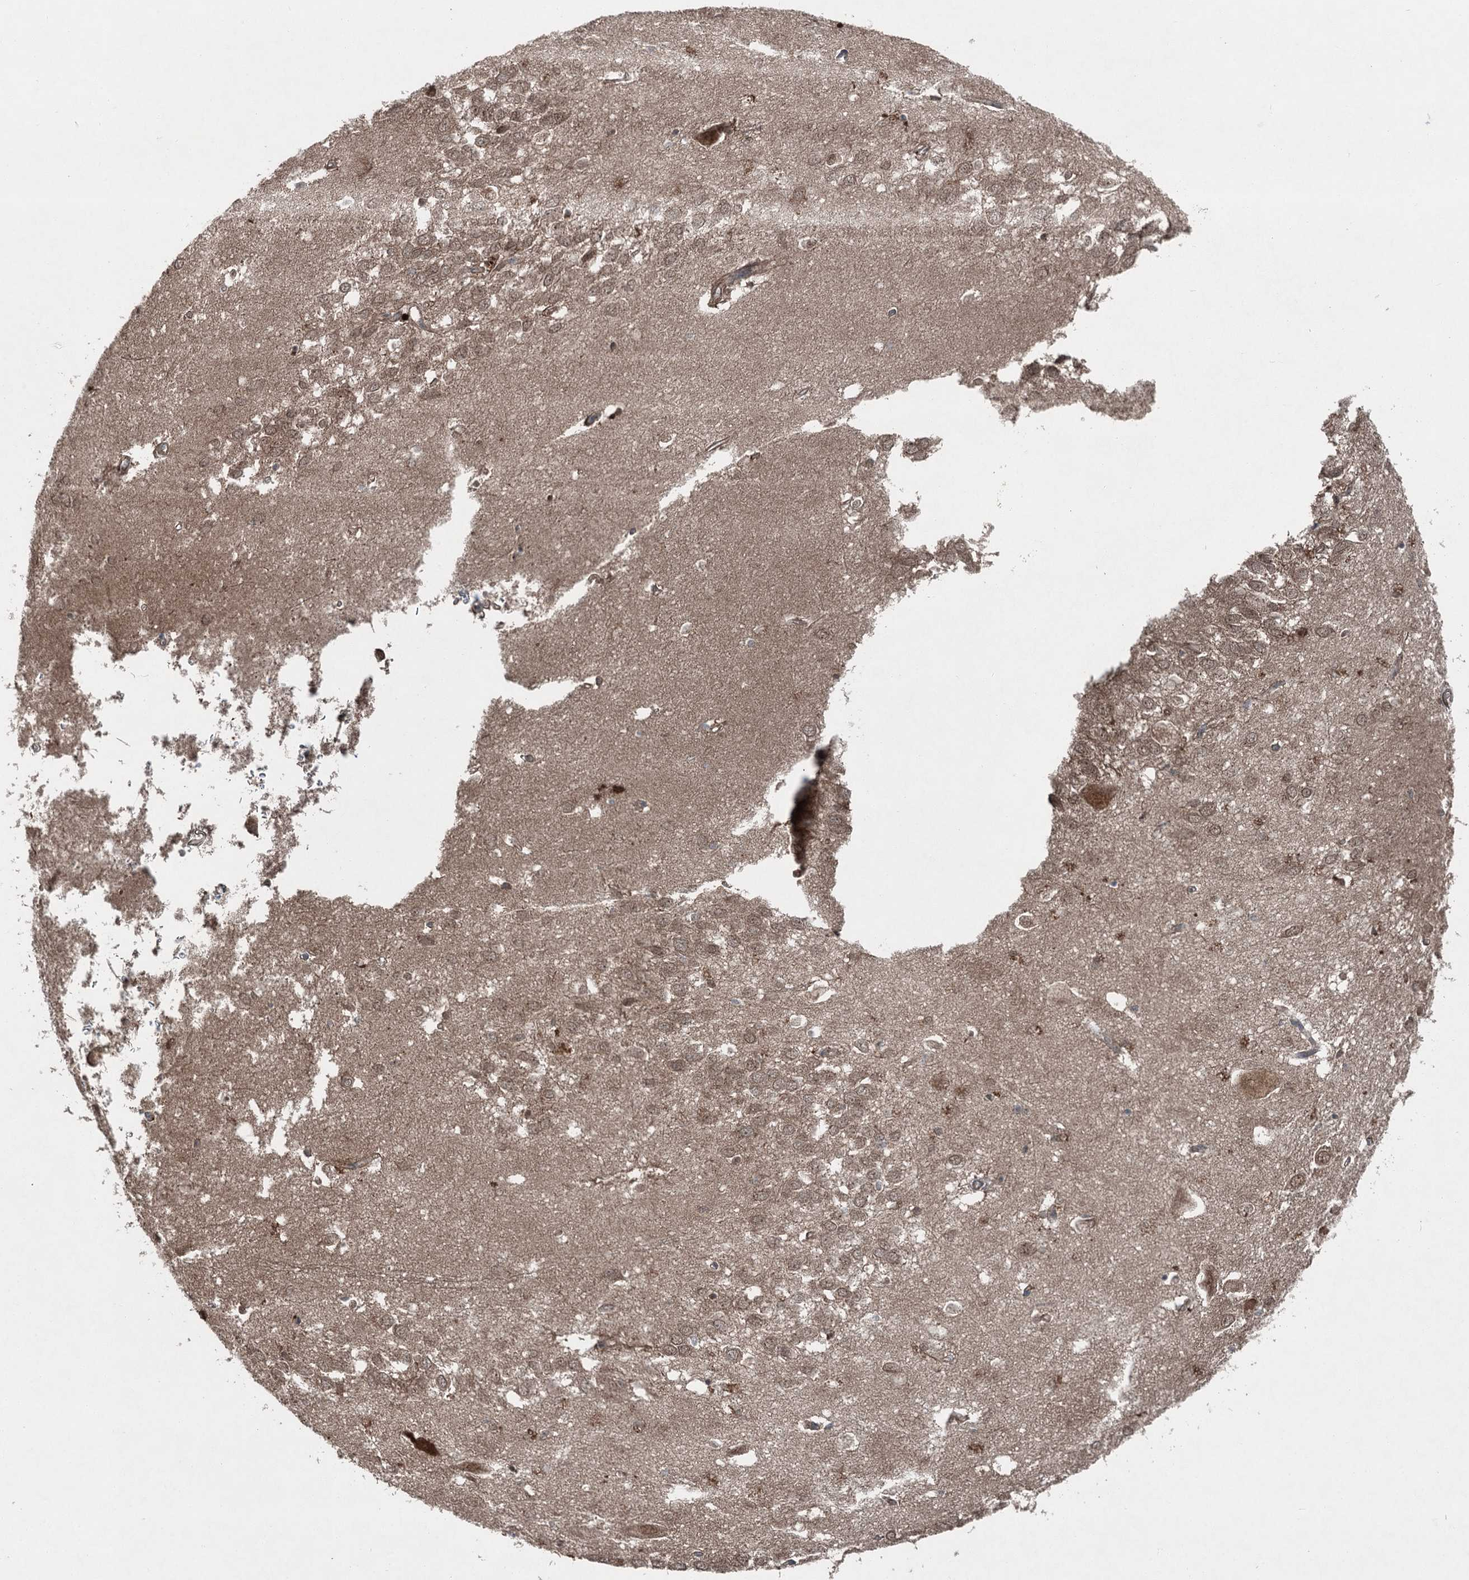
{"staining": {"intensity": "moderate", "quantity": "<25%", "location": "nuclear"}, "tissue": "hippocampus", "cell_type": "Glial cells", "image_type": "normal", "snomed": [{"axis": "morphology", "description": "Normal tissue, NOS"}, {"axis": "topography", "description": "Hippocampus"}], "caption": "DAB immunohistochemical staining of normal hippocampus displays moderate nuclear protein staining in approximately <25% of glial cells.", "gene": "BORCS7", "patient": {"sex": "female", "age": 64}}